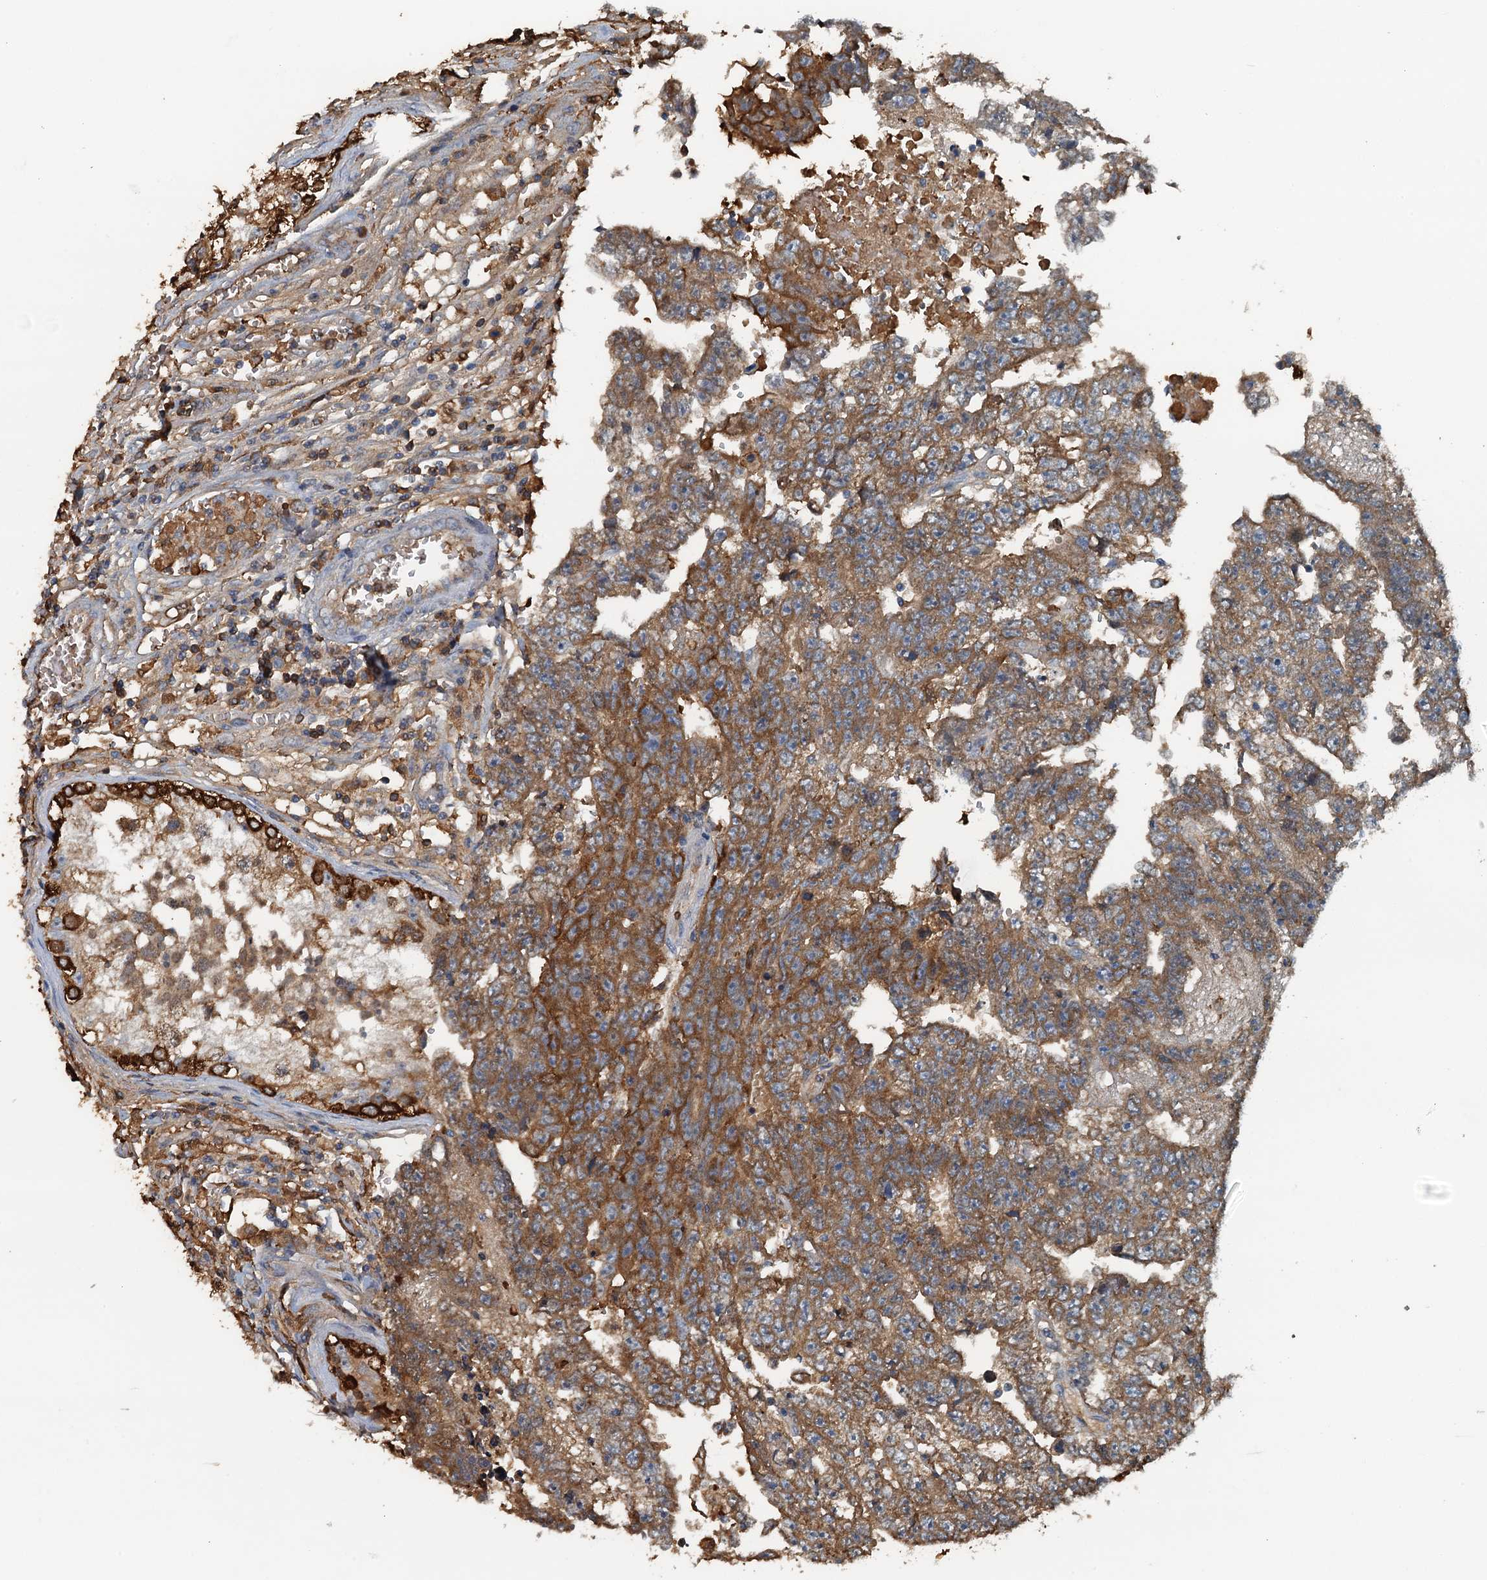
{"staining": {"intensity": "moderate", "quantity": ">75%", "location": "cytoplasmic/membranous"}, "tissue": "testis cancer", "cell_type": "Tumor cells", "image_type": "cancer", "snomed": [{"axis": "morphology", "description": "Carcinoma, Embryonal, NOS"}, {"axis": "topography", "description": "Testis"}], "caption": "About >75% of tumor cells in human testis cancer (embryonal carcinoma) exhibit moderate cytoplasmic/membranous protein staining as visualized by brown immunohistochemical staining.", "gene": "LSM14B", "patient": {"sex": "male", "age": 25}}